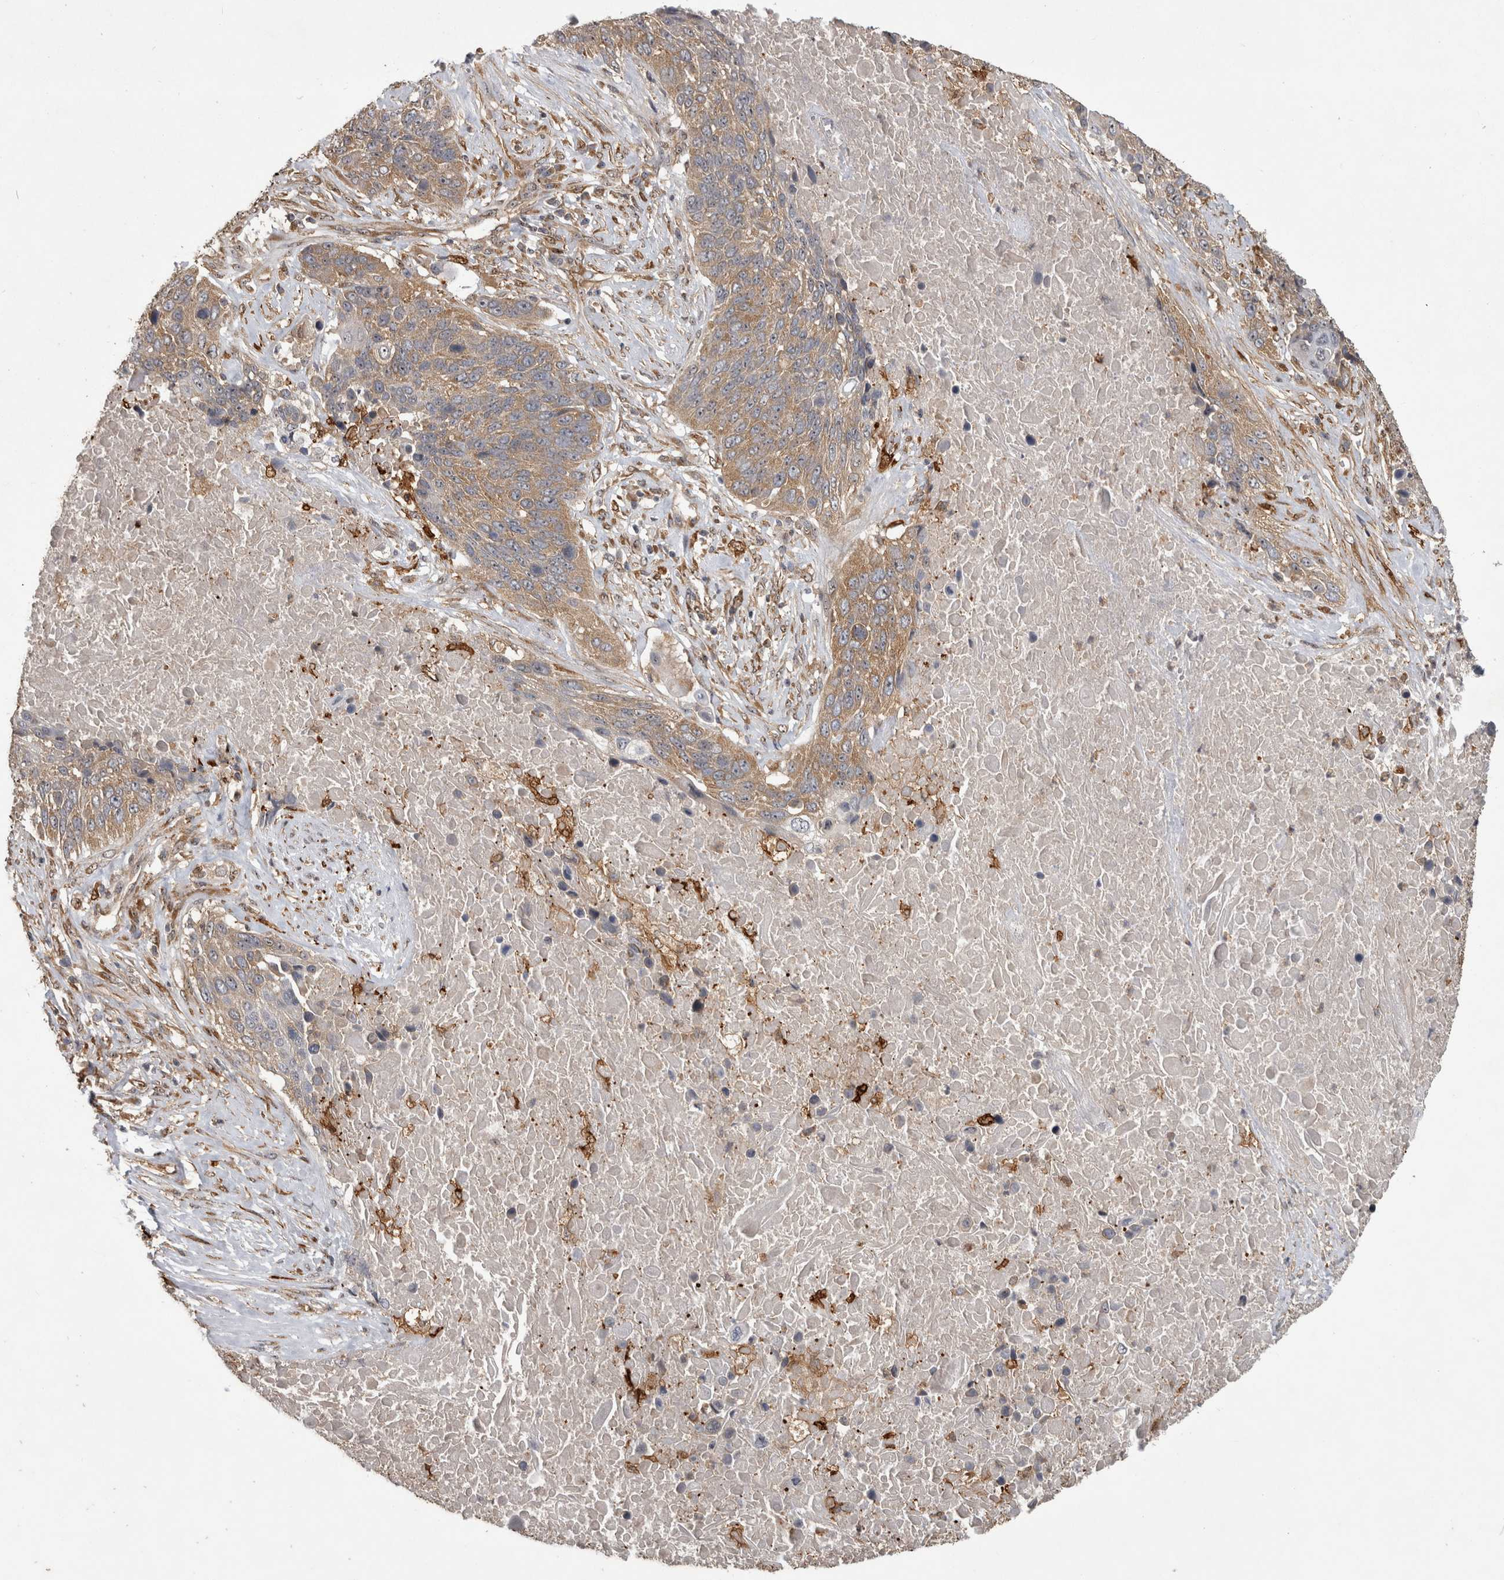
{"staining": {"intensity": "moderate", "quantity": ">75%", "location": "cytoplasmic/membranous"}, "tissue": "lung cancer", "cell_type": "Tumor cells", "image_type": "cancer", "snomed": [{"axis": "morphology", "description": "Squamous cell carcinoma, NOS"}, {"axis": "topography", "description": "Lung"}], "caption": "High-power microscopy captured an immunohistochemistry histopathology image of lung squamous cell carcinoma, revealing moderate cytoplasmic/membranous staining in approximately >75% of tumor cells.", "gene": "ATXN2", "patient": {"sex": "male", "age": 66}}